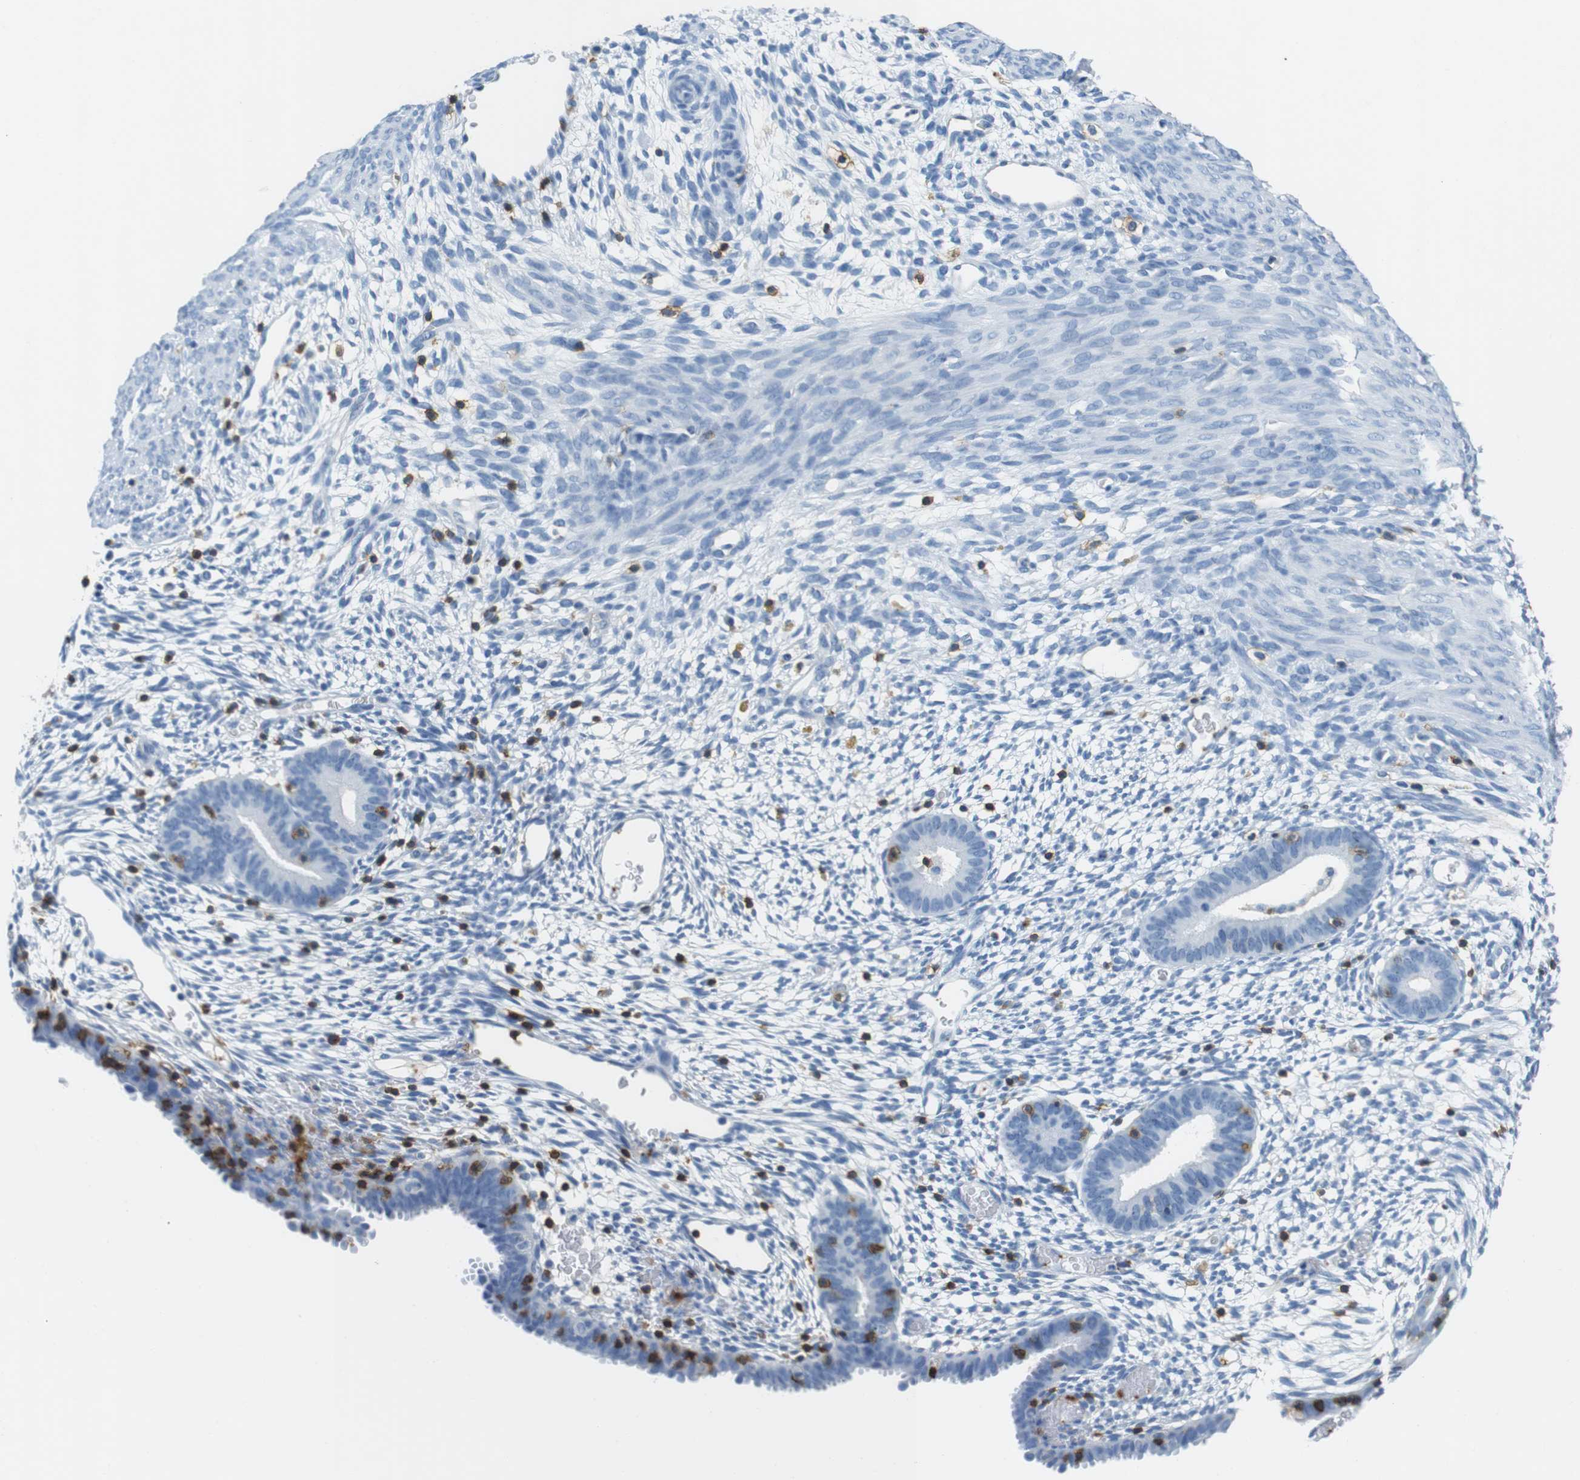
{"staining": {"intensity": "negative", "quantity": "none", "location": "none"}, "tissue": "endometrium", "cell_type": "Cells in endometrial stroma", "image_type": "normal", "snomed": [{"axis": "morphology", "description": "Normal tissue, NOS"}, {"axis": "morphology", "description": "Atrophy, NOS"}, {"axis": "topography", "description": "Uterus"}, {"axis": "topography", "description": "Endometrium"}], "caption": "Photomicrograph shows no significant protein expression in cells in endometrial stroma of benign endometrium.", "gene": "LAT", "patient": {"sex": "female", "age": 68}}